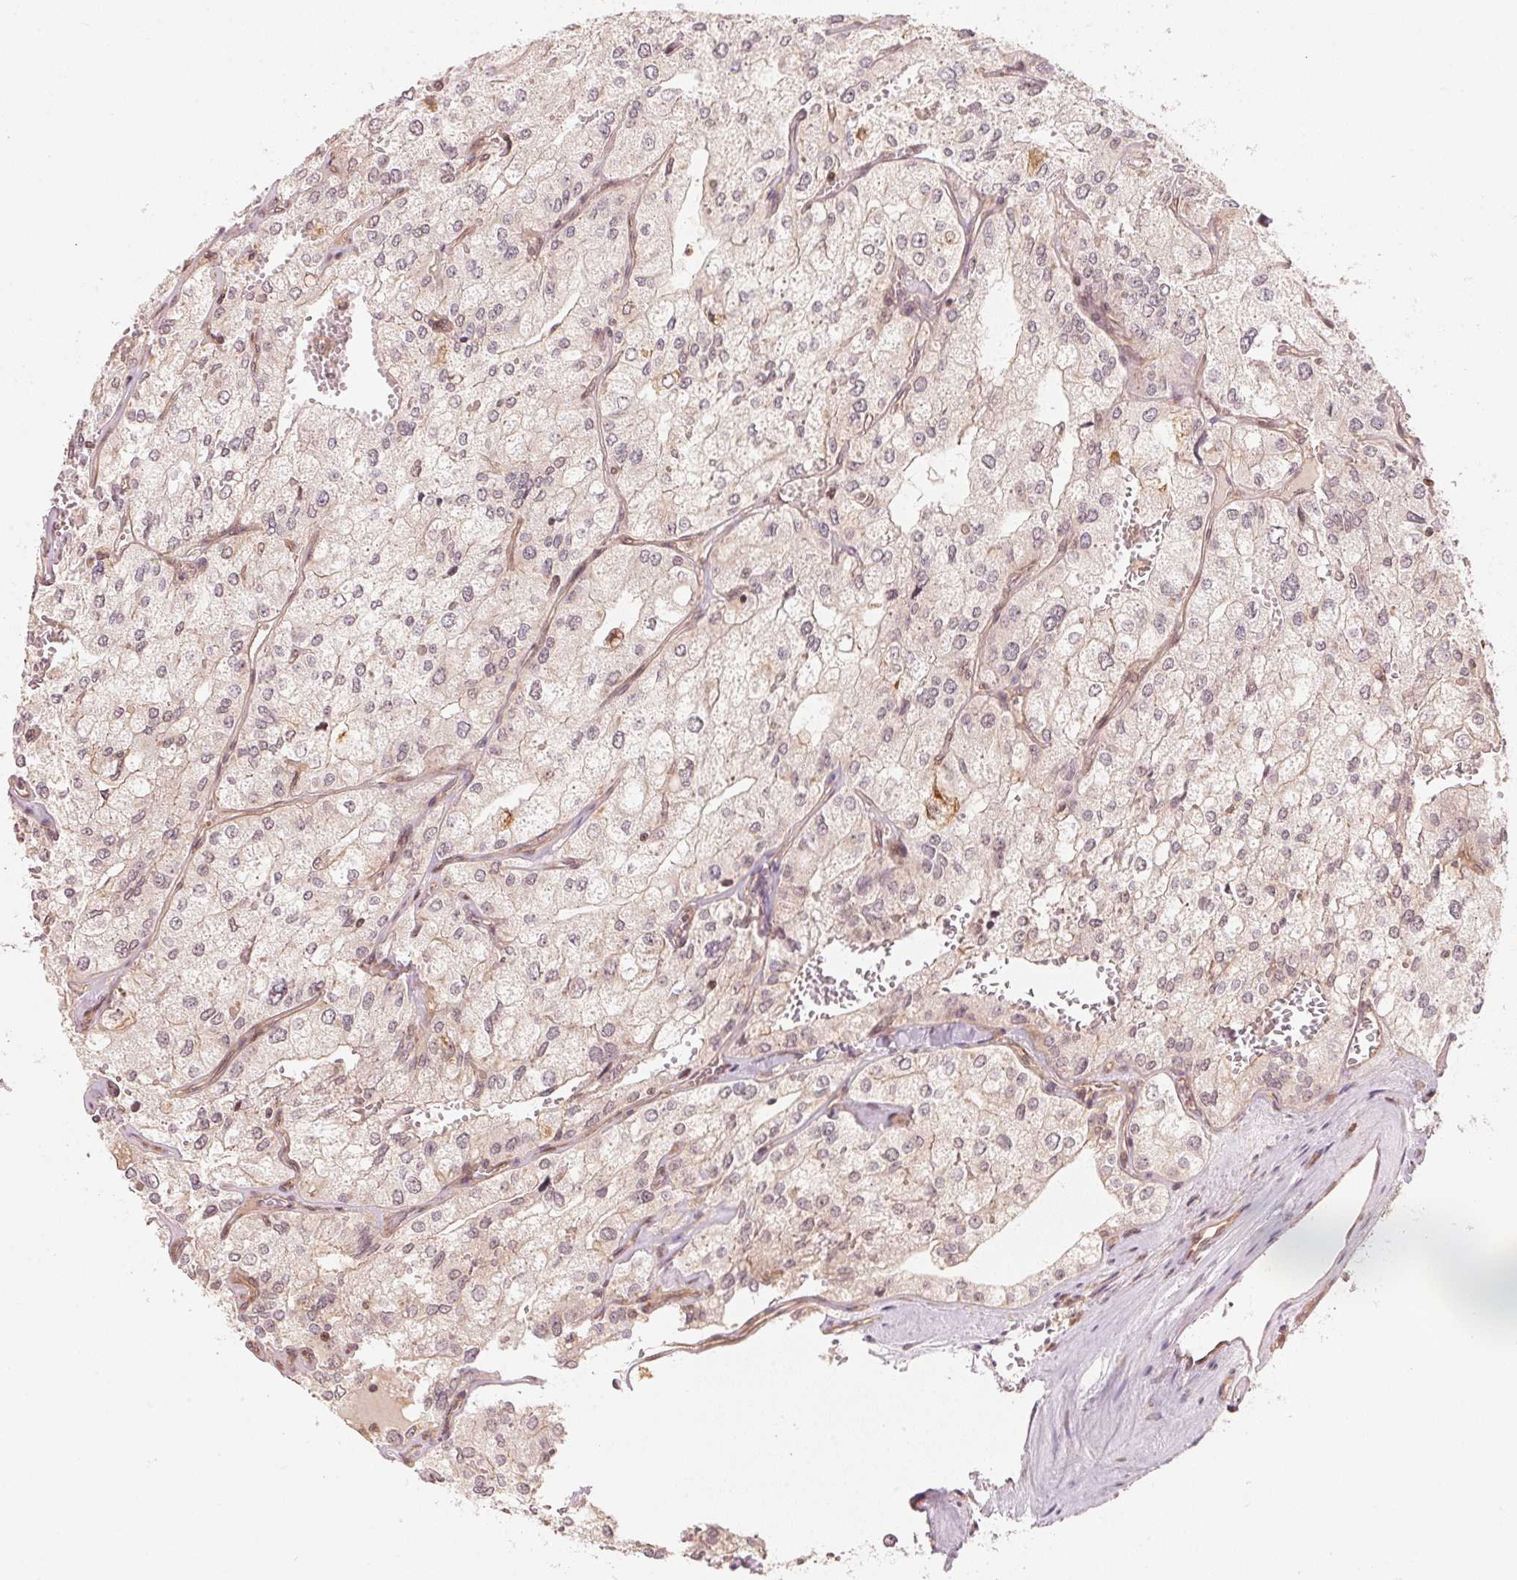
{"staining": {"intensity": "negative", "quantity": "none", "location": "none"}, "tissue": "renal cancer", "cell_type": "Tumor cells", "image_type": "cancer", "snomed": [{"axis": "morphology", "description": "Adenocarcinoma, NOS"}, {"axis": "topography", "description": "Kidney"}], "caption": "The immunohistochemistry histopathology image has no significant expression in tumor cells of renal cancer tissue. Nuclei are stained in blue.", "gene": "PRKN", "patient": {"sex": "female", "age": 70}}